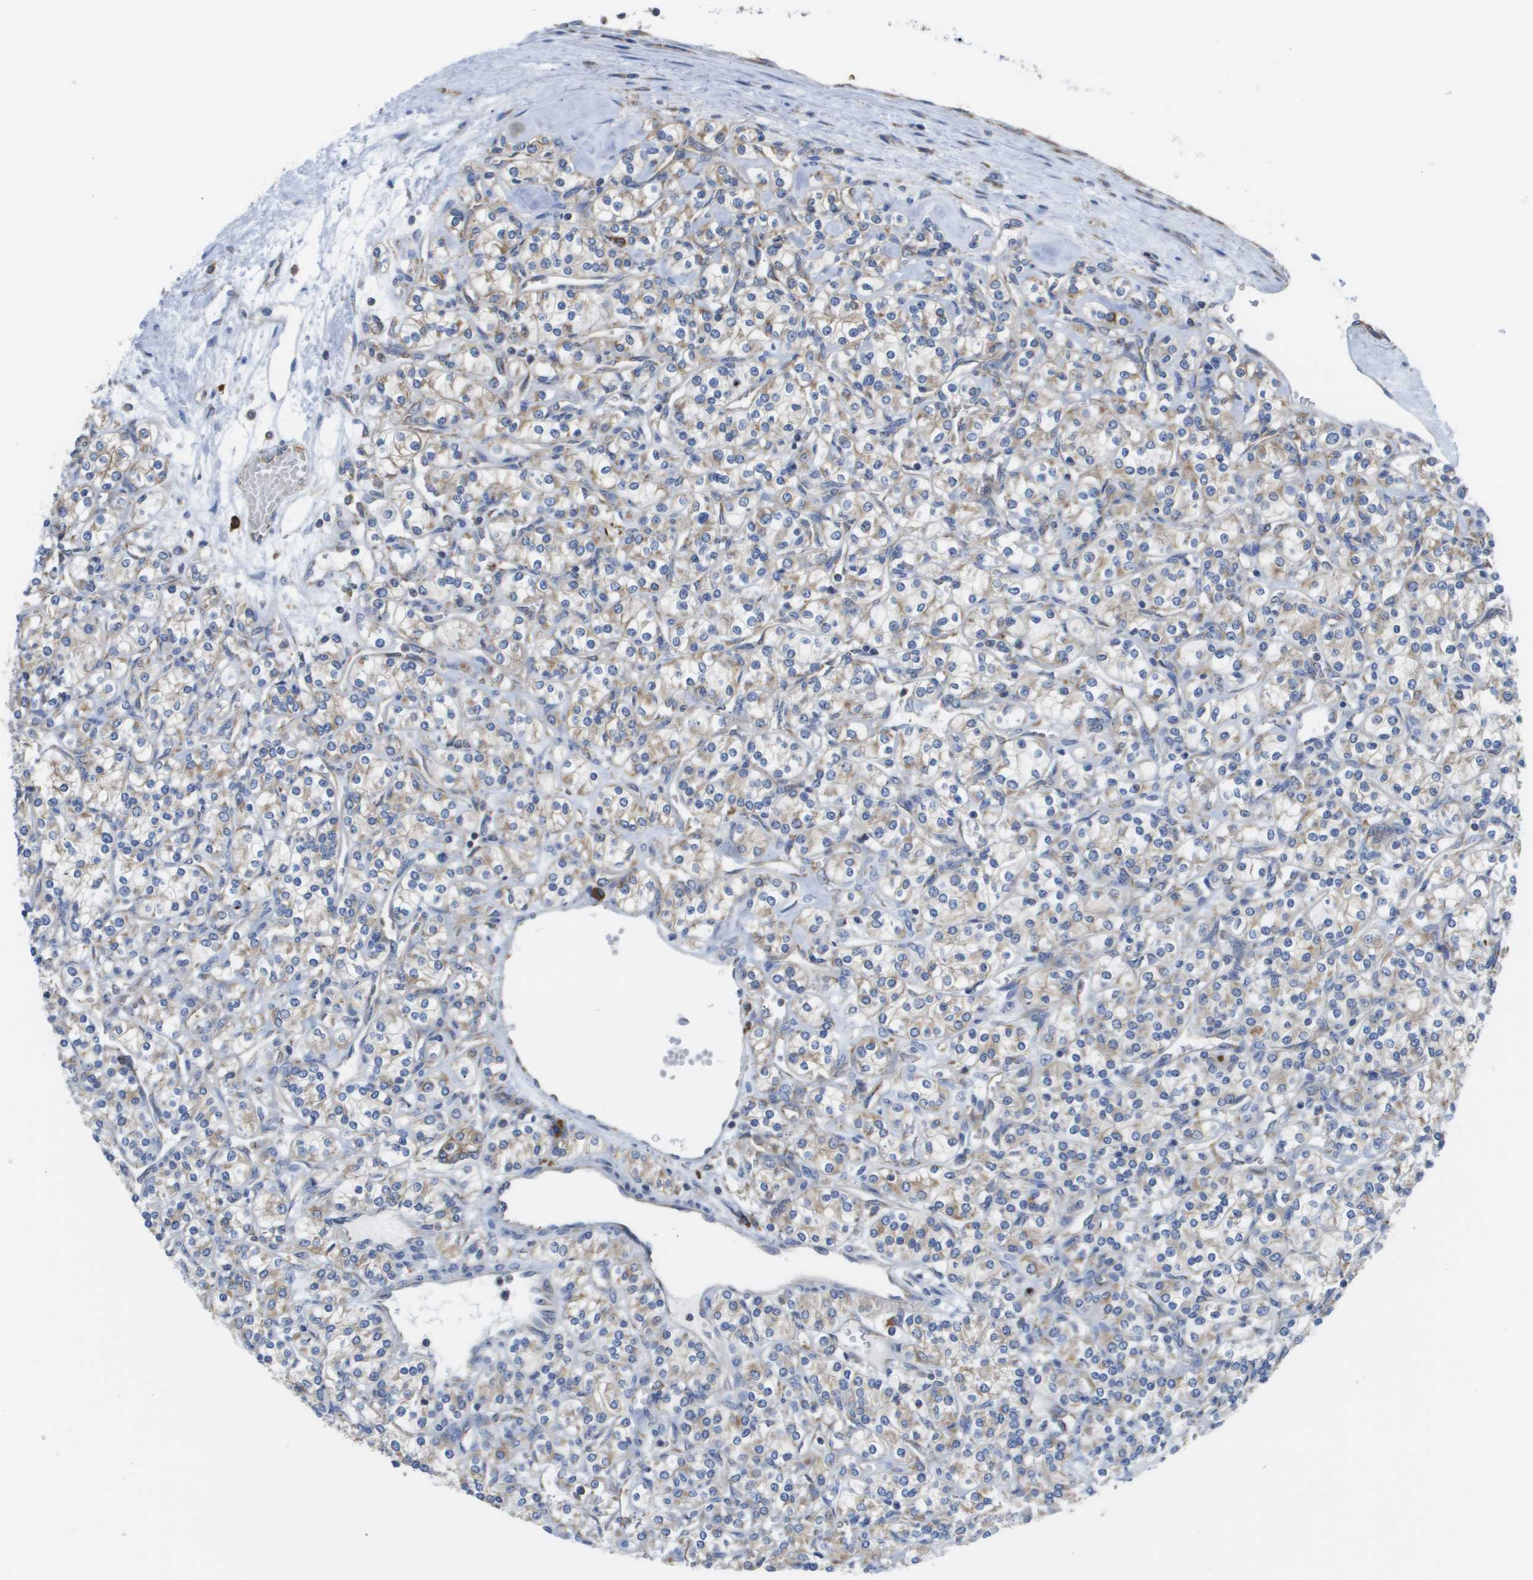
{"staining": {"intensity": "weak", "quantity": "25%-75%", "location": "cytoplasmic/membranous"}, "tissue": "renal cancer", "cell_type": "Tumor cells", "image_type": "cancer", "snomed": [{"axis": "morphology", "description": "Adenocarcinoma, NOS"}, {"axis": "topography", "description": "Kidney"}], "caption": "An immunohistochemistry (IHC) image of neoplastic tissue is shown. Protein staining in brown shows weak cytoplasmic/membranous positivity in adenocarcinoma (renal) within tumor cells. (brown staining indicates protein expression, while blue staining denotes nuclei).", "gene": "SDR42E1", "patient": {"sex": "male", "age": 77}}